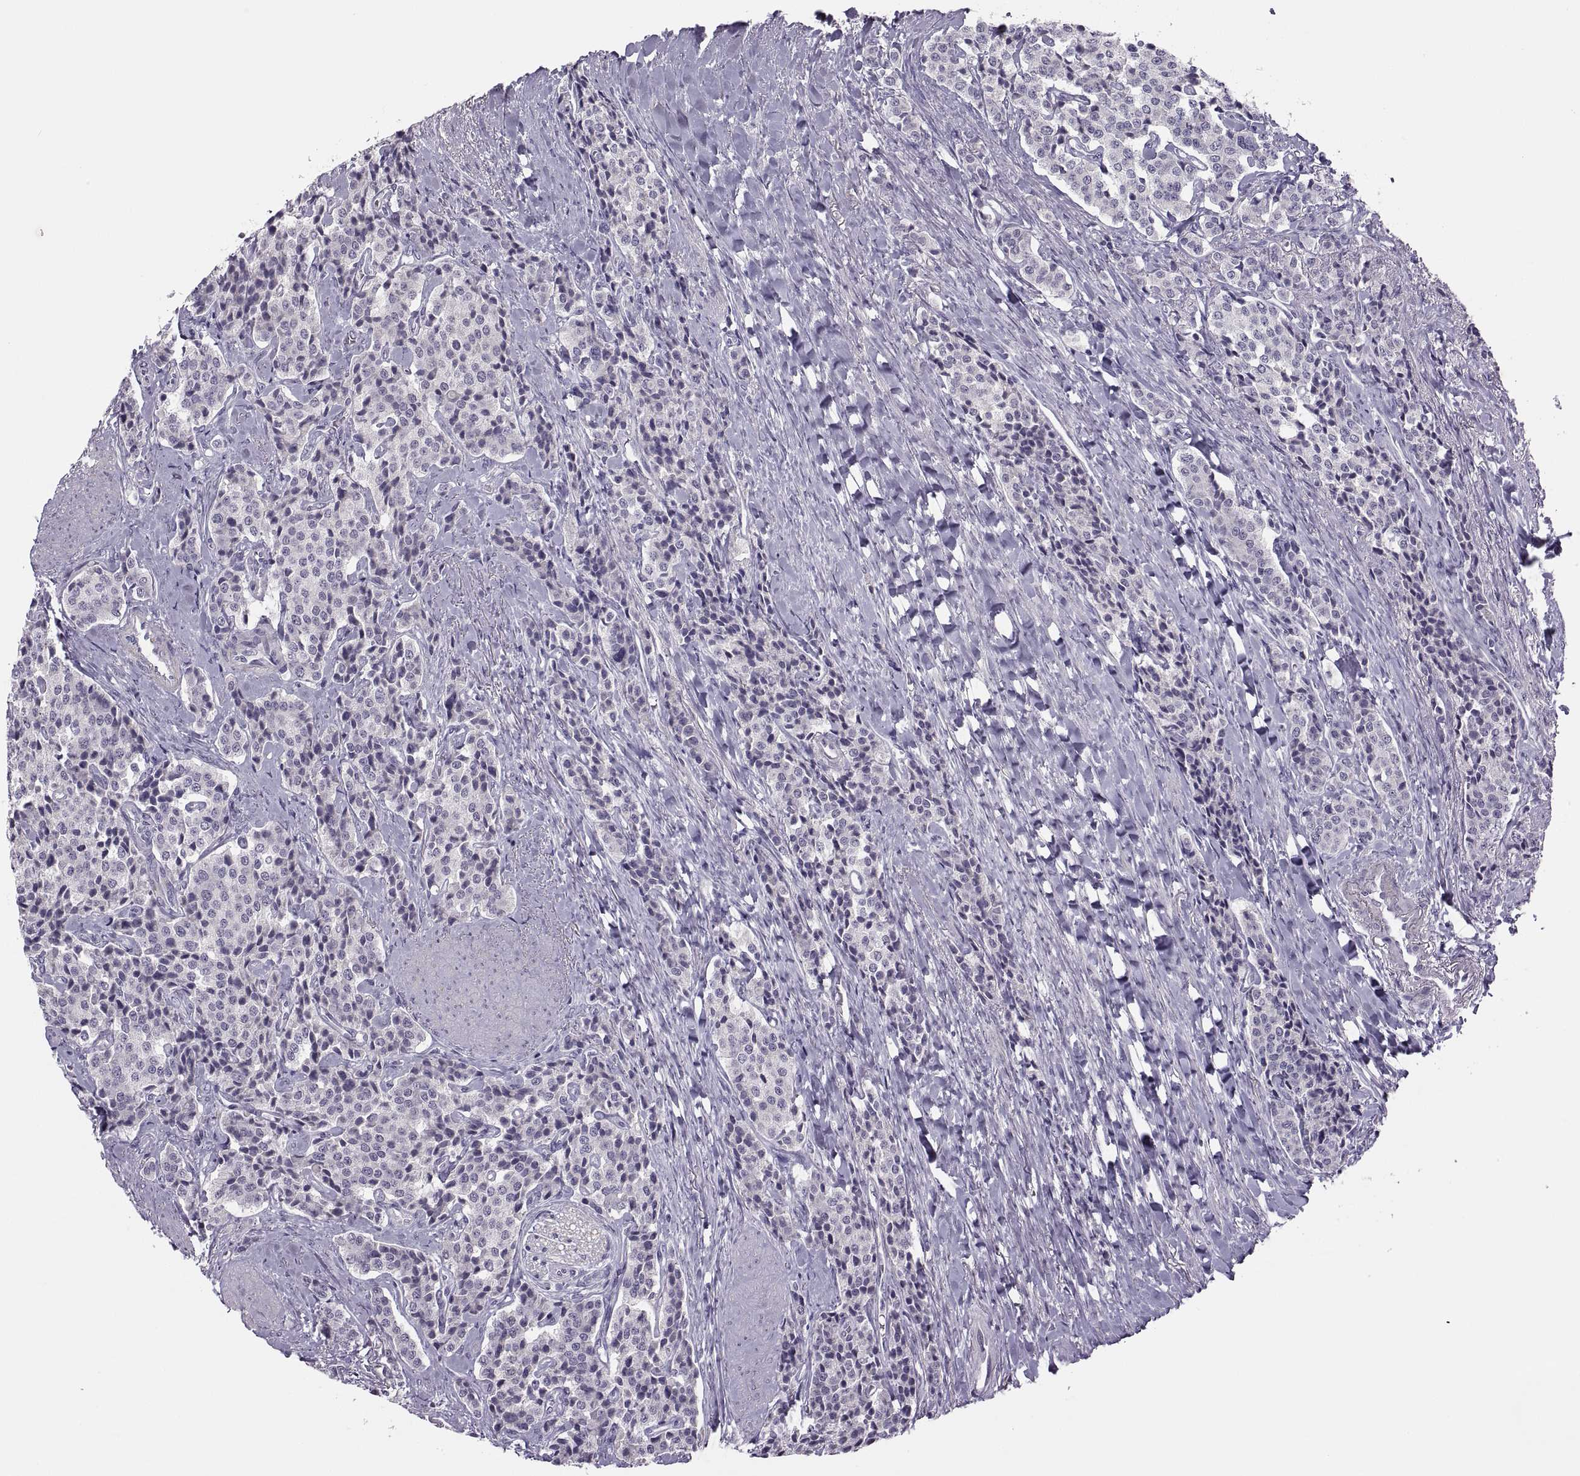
{"staining": {"intensity": "negative", "quantity": "none", "location": "none"}, "tissue": "carcinoid", "cell_type": "Tumor cells", "image_type": "cancer", "snomed": [{"axis": "morphology", "description": "Carcinoid, malignant, NOS"}, {"axis": "topography", "description": "Small intestine"}], "caption": "The immunohistochemistry photomicrograph has no significant expression in tumor cells of carcinoid tissue.", "gene": "CHCT1", "patient": {"sex": "female", "age": 58}}